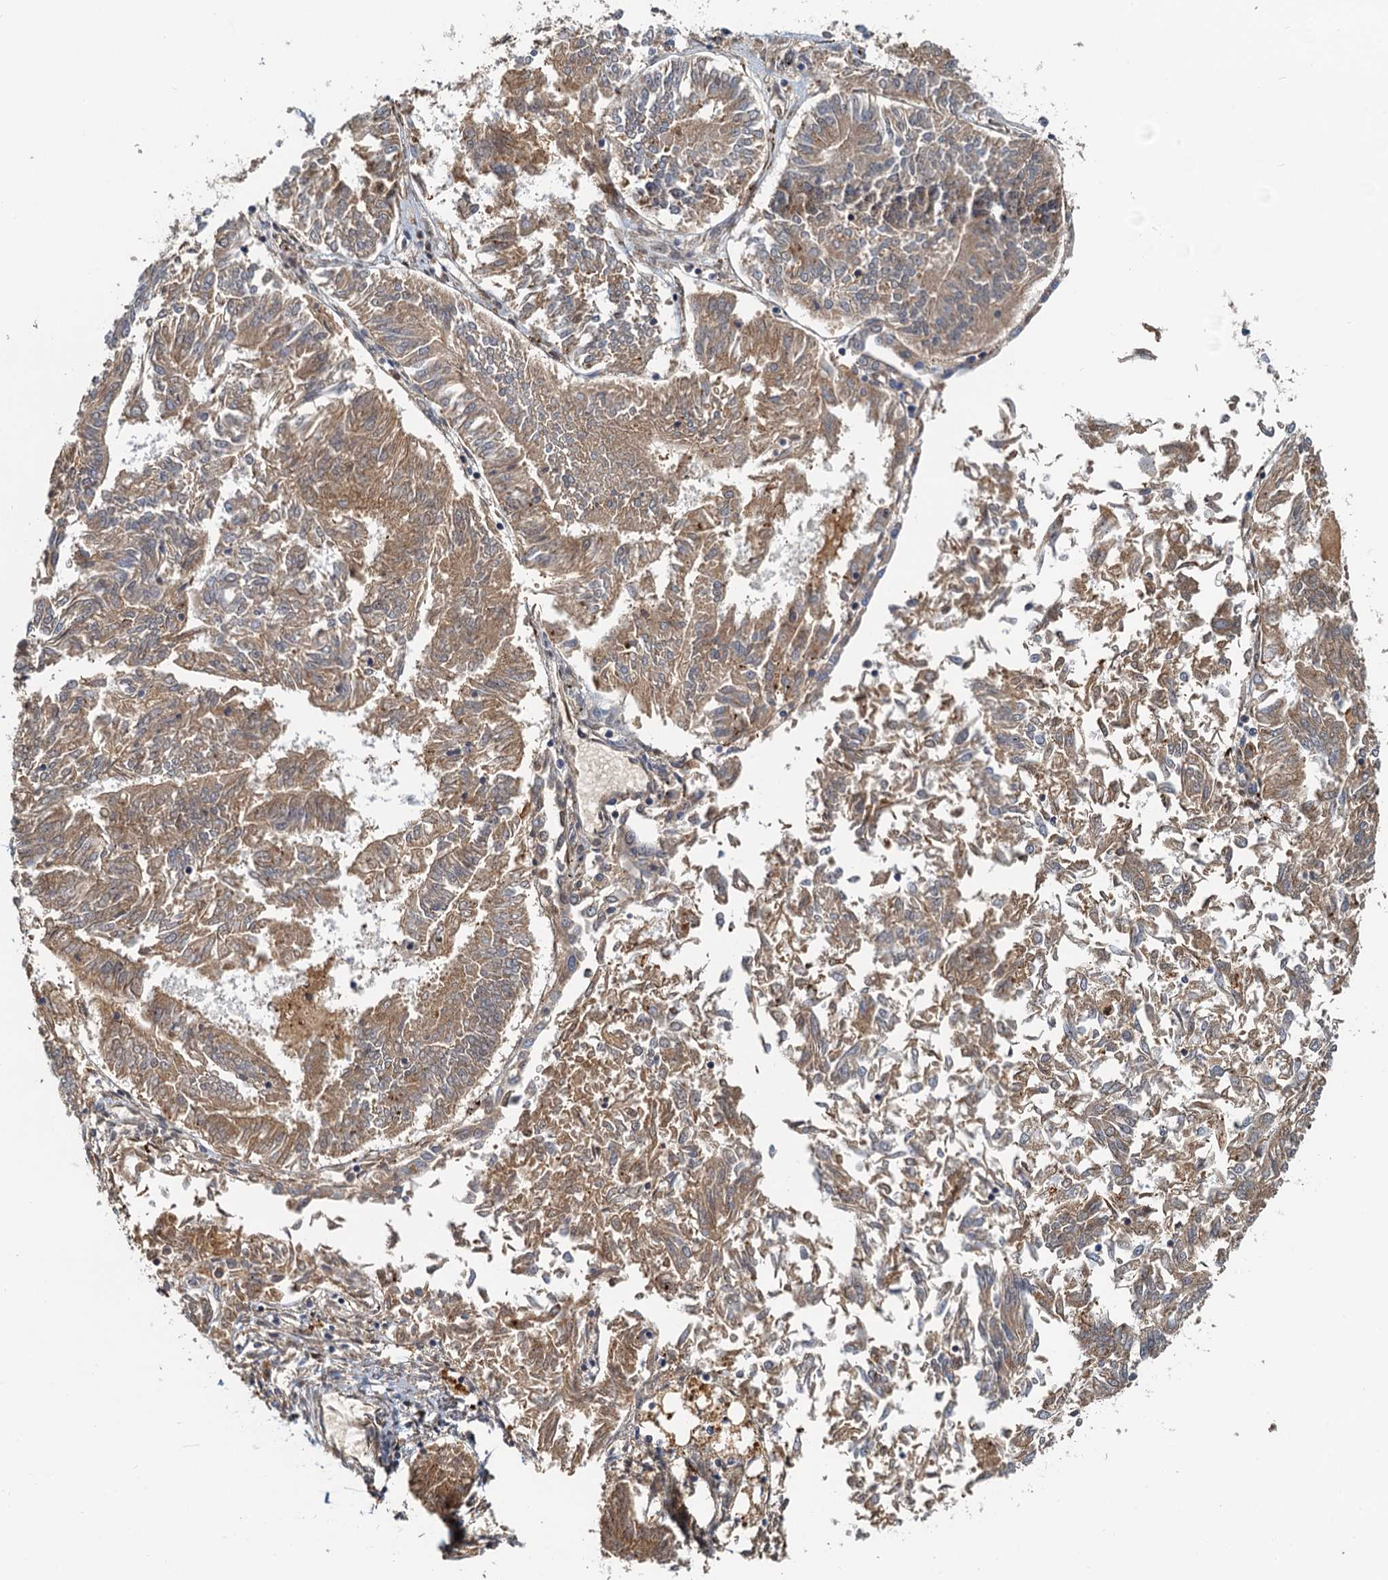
{"staining": {"intensity": "weak", "quantity": ">75%", "location": "cytoplasmic/membranous"}, "tissue": "endometrial cancer", "cell_type": "Tumor cells", "image_type": "cancer", "snomed": [{"axis": "morphology", "description": "Adenocarcinoma, NOS"}, {"axis": "topography", "description": "Endometrium"}], "caption": "Tumor cells display low levels of weak cytoplasmic/membranous staining in about >75% of cells in endometrial cancer. Using DAB (3,3'-diaminobenzidine) (brown) and hematoxylin (blue) stains, captured at high magnification using brightfield microscopy.", "gene": "TOLLIP", "patient": {"sex": "female", "age": 58}}